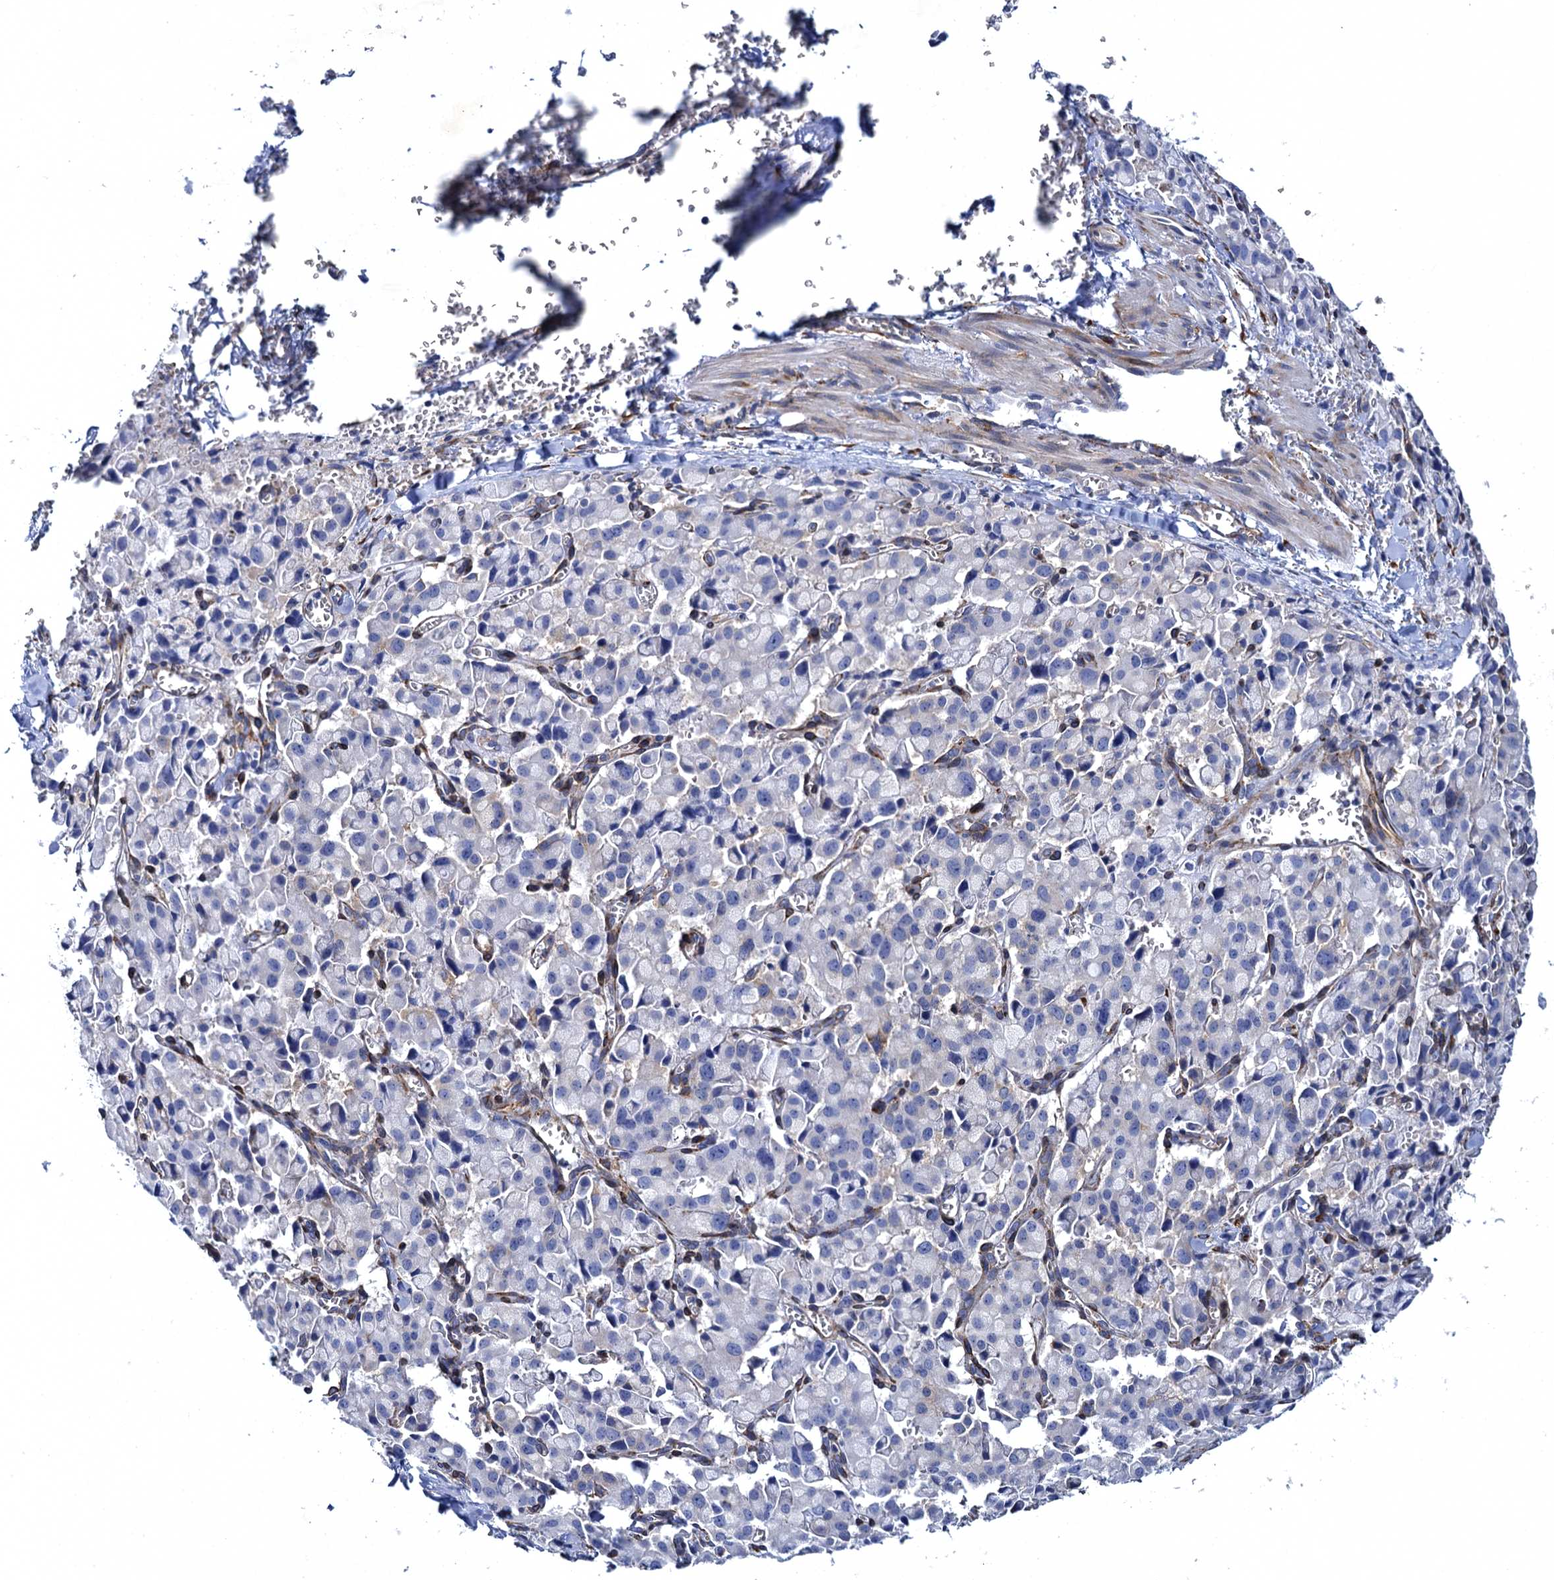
{"staining": {"intensity": "negative", "quantity": "none", "location": "none"}, "tissue": "pancreatic cancer", "cell_type": "Tumor cells", "image_type": "cancer", "snomed": [{"axis": "morphology", "description": "Adenocarcinoma, NOS"}, {"axis": "topography", "description": "Pancreas"}], "caption": "The immunohistochemistry (IHC) image has no significant staining in tumor cells of pancreatic cancer (adenocarcinoma) tissue. (DAB (3,3'-diaminobenzidine) immunohistochemistry (IHC), high magnification).", "gene": "POGLUT3", "patient": {"sex": "male", "age": 65}}